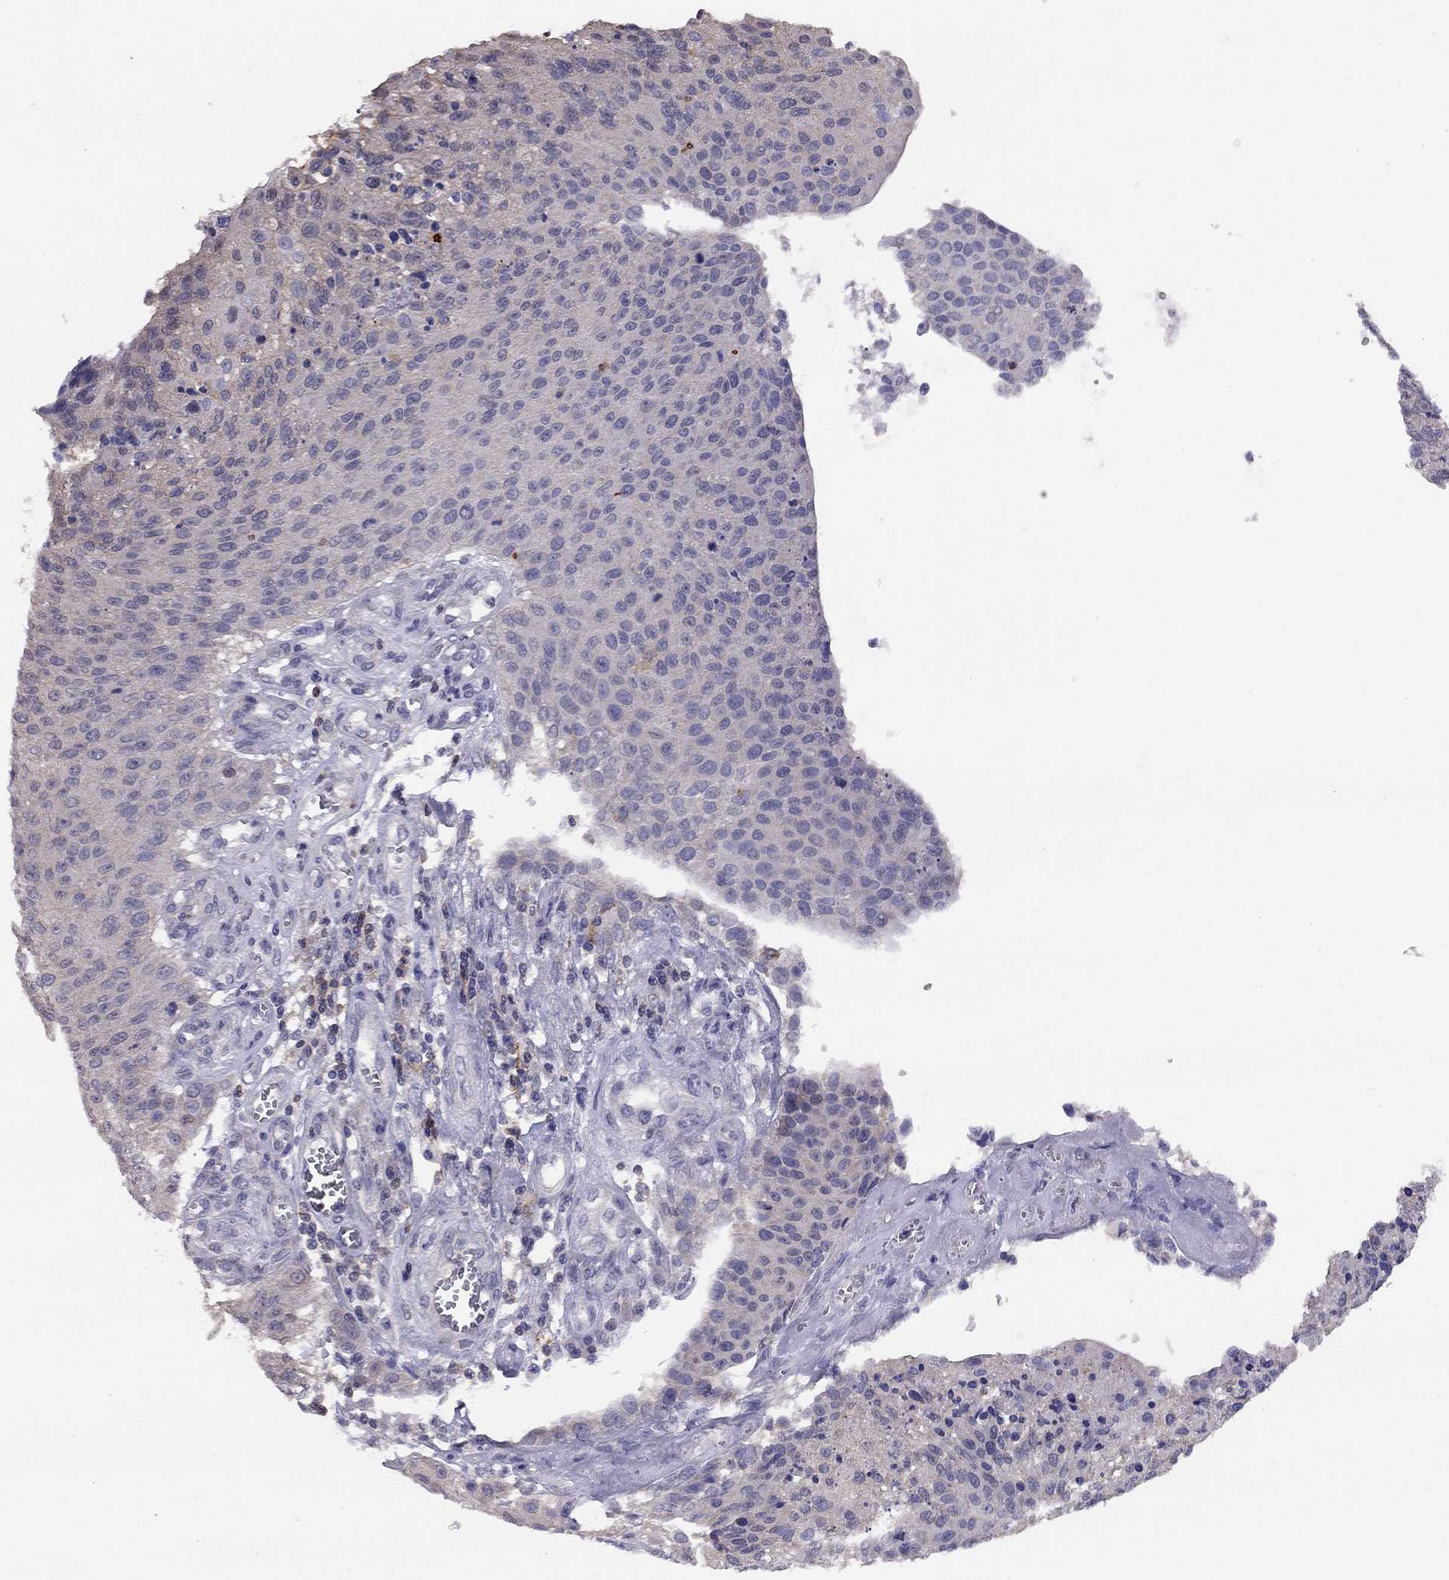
{"staining": {"intensity": "negative", "quantity": "none", "location": "none"}, "tissue": "urothelial cancer", "cell_type": "Tumor cells", "image_type": "cancer", "snomed": [{"axis": "morphology", "description": "Urothelial carcinoma, NOS"}, {"axis": "topography", "description": "Urinary bladder"}], "caption": "Protein analysis of transitional cell carcinoma shows no significant expression in tumor cells. (Stains: DAB (3,3'-diaminobenzidine) immunohistochemistry (IHC) with hematoxylin counter stain, Microscopy: brightfield microscopy at high magnification).", "gene": "CITED1", "patient": {"sex": "male", "age": 55}}